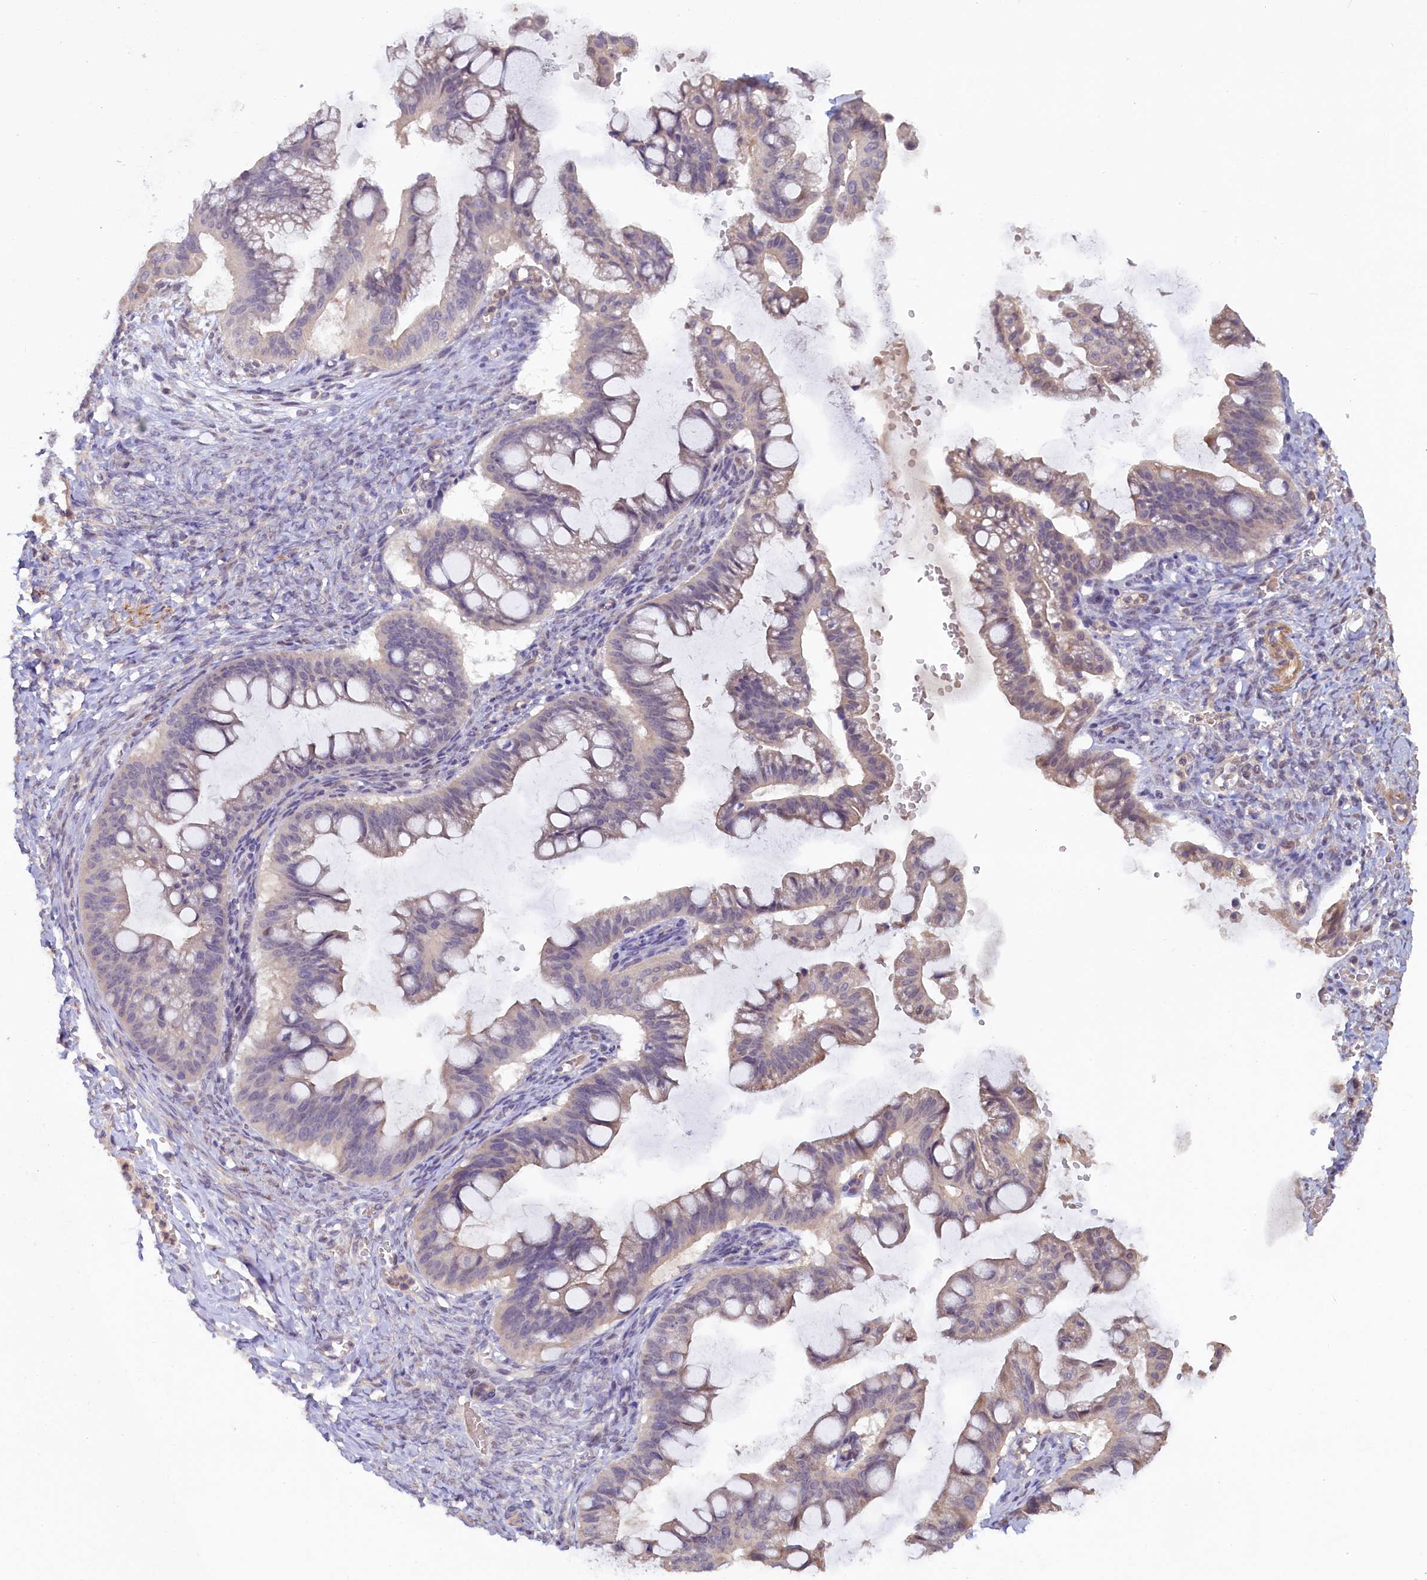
{"staining": {"intensity": "weak", "quantity": "<25%", "location": "nuclear"}, "tissue": "ovarian cancer", "cell_type": "Tumor cells", "image_type": "cancer", "snomed": [{"axis": "morphology", "description": "Cystadenocarcinoma, mucinous, NOS"}, {"axis": "topography", "description": "Ovary"}], "caption": "The image demonstrates no staining of tumor cells in ovarian cancer (mucinous cystadenocarcinoma).", "gene": "MYO16", "patient": {"sex": "female", "age": 73}}